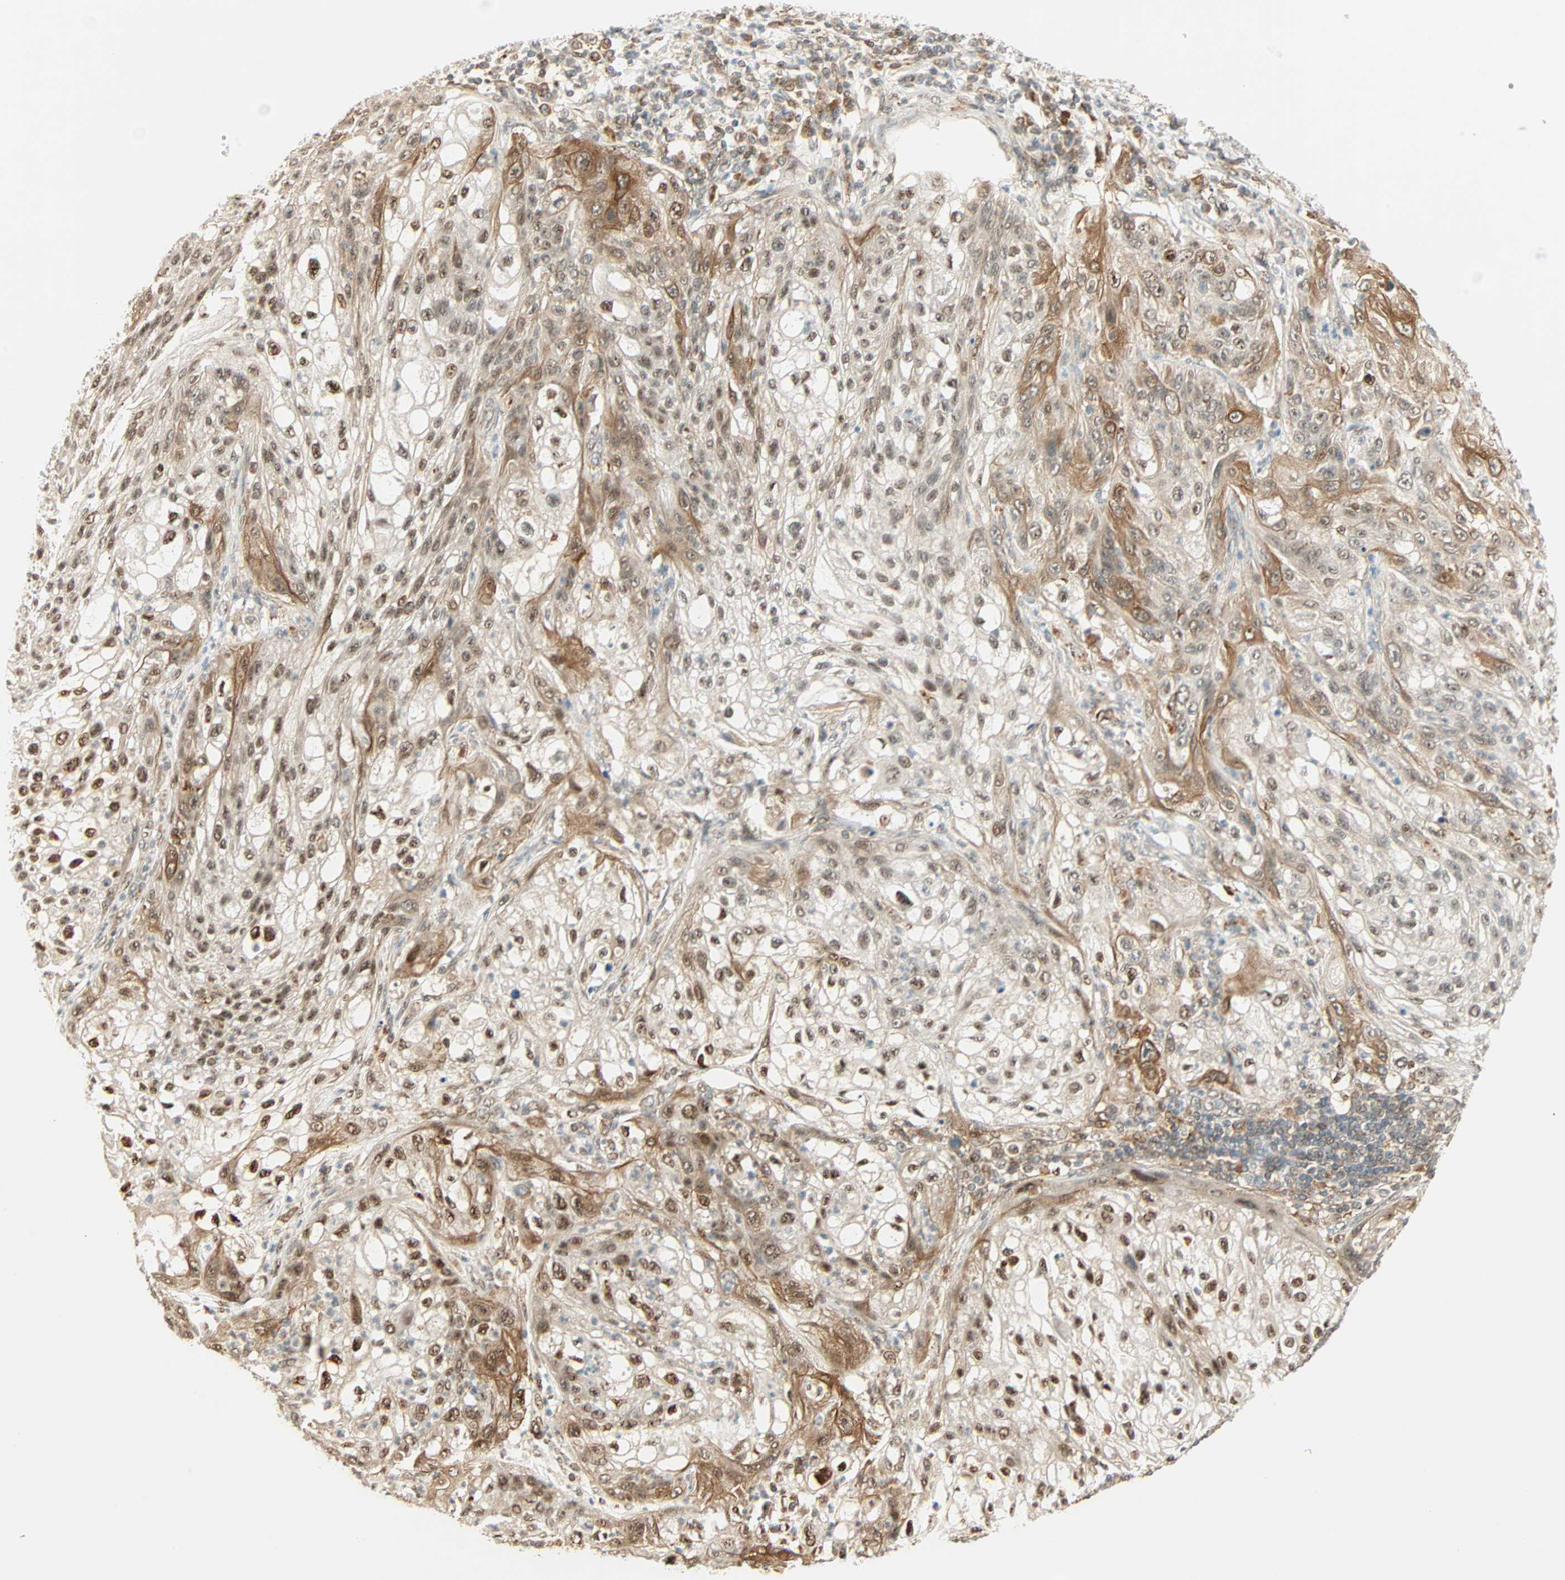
{"staining": {"intensity": "strong", "quantity": ">75%", "location": "cytoplasmic/membranous,nuclear"}, "tissue": "lung cancer", "cell_type": "Tumor cells", "image_type": "cancer", "snomed": [{"axis": "morphology", "description": "Inflammation, NOS"}, {"axis": "morphology", "description": "Squamous cell carcinoma, NOS"}, {"axis": "topography", "description": "Lymph node"}, {"axis": "topography", "description": "Soft tissue"}, {"axis": "topography", "description": "Lung"}], "caption": "Lung cancer (squamous cell carcinoma) was stained to show a protein in brown. There is high levels of strong cytoplasmic/membranous and nuclear positivity in approximately >75% of tumor cells.", "gene": "PNPLA6", "patient": {"sex": "male", "age": 66}}